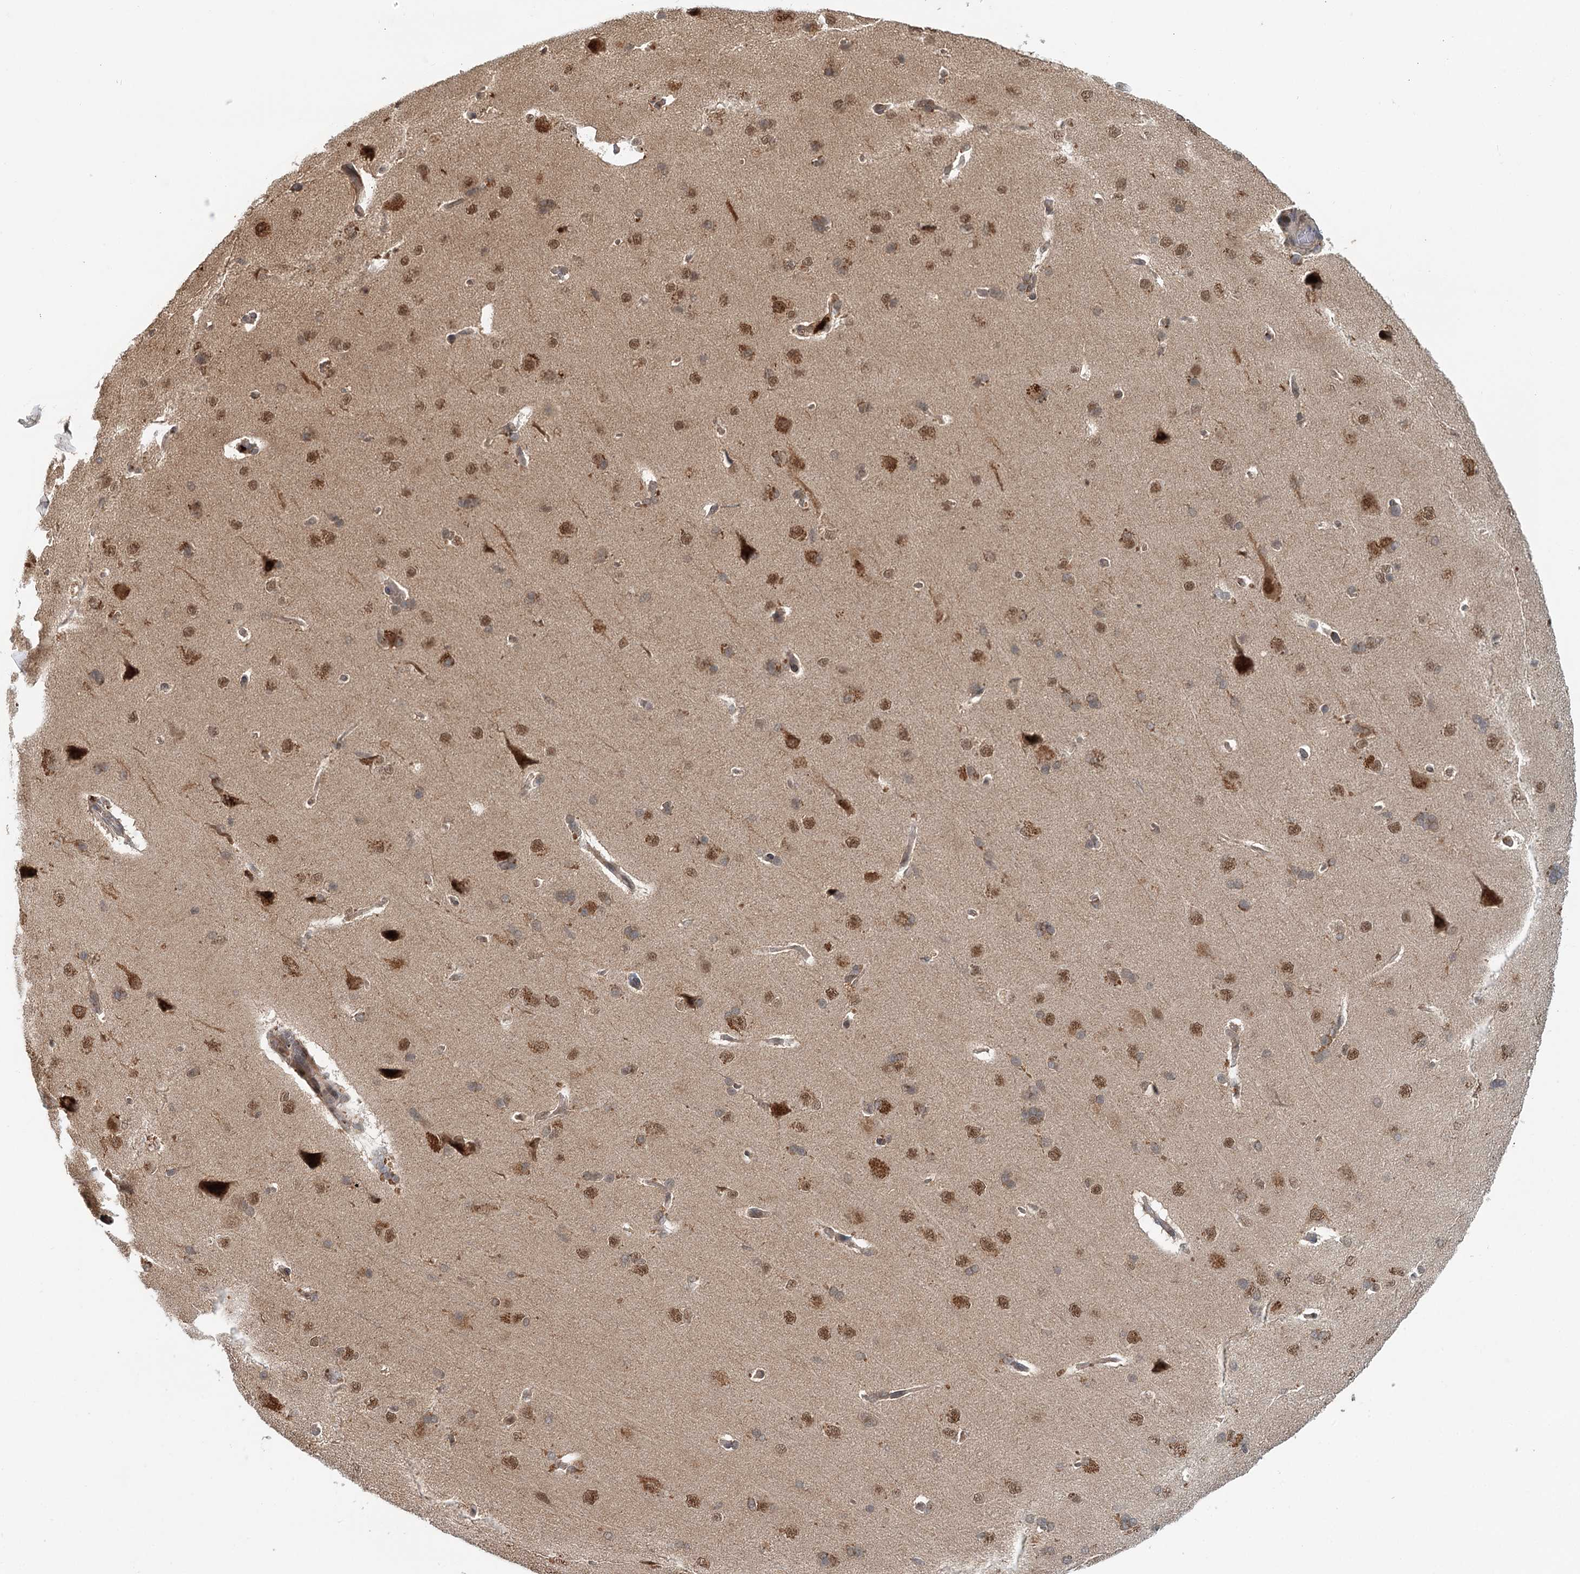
{"staining": {"intensity": "moderate", "quantity": ">75%", "location": "cytoplasmic/membranous,nuclear"}, "tissue": "cerebral cortex", "cell_type": "Endothelial cells", "image_type": "normal", "snomed": [{"axis": "morphology", "description": "Normal tissue, NOS"}, {"axis": "topography", "description": "Cerebral cortex"}], "caption": "Cerebral cortex stained for a protein (brown) shows moderate cytoplasmic/membranous,nuclear positive expression in about >75% of endothelial cells.", "gene": "N6AMT1", "patient": {"sex": "male", "age": 62}}